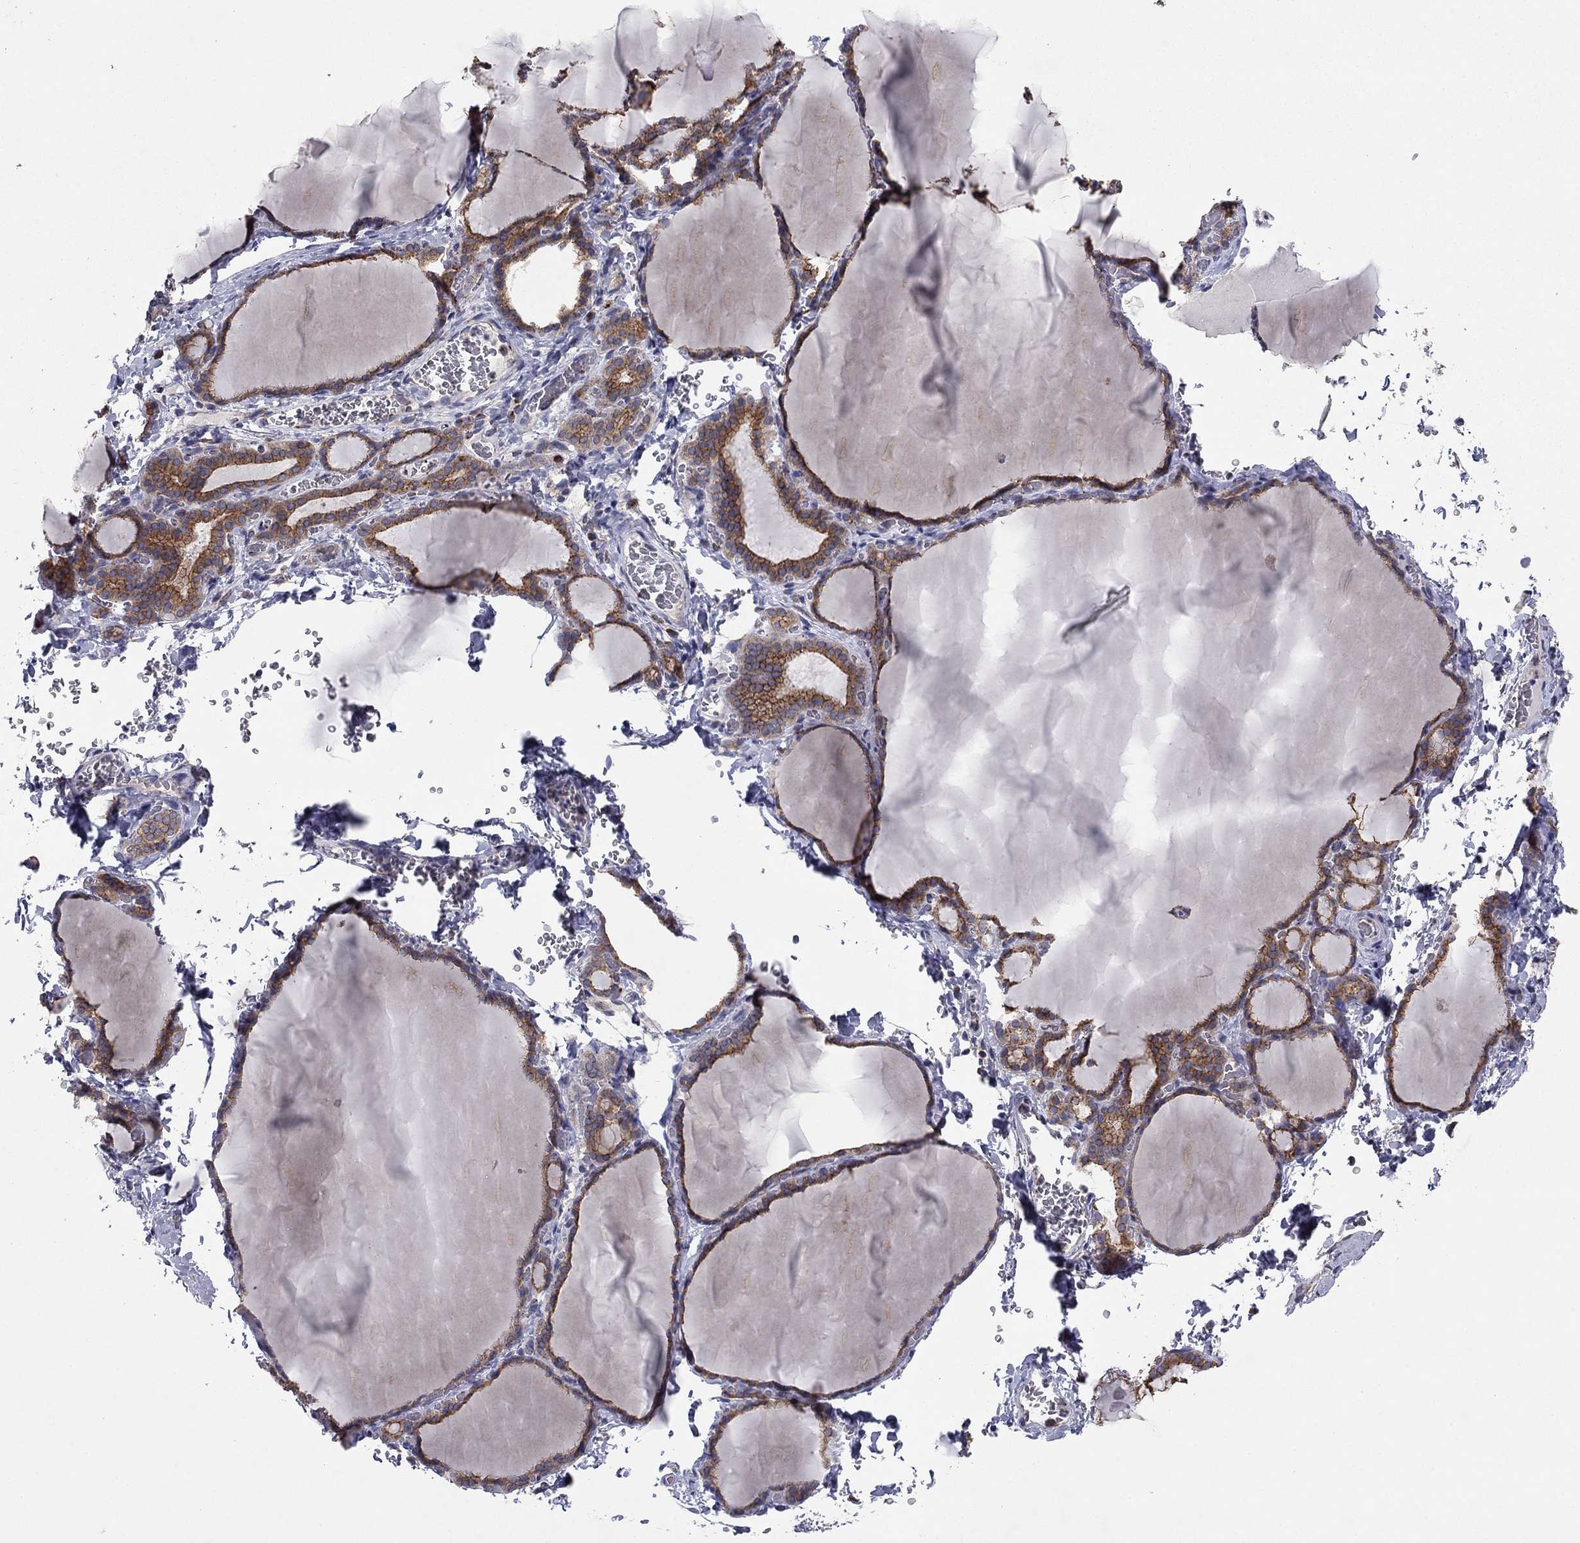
{"staining": {"intensity": "strong", "quantity": ">75%", "location": "cytoplasmic/membranous"}, "tissue": "thyroid gland", "cell_type": "Glandular cells", "image_type": "normal", "snomed": [{"axis": "morphology", "description": "Normal tissue, NOS"}, {"axis": "morphology", "description": "Hyperplasia, NOS"}, {"axis": "topography", "description": "Thyroid gland"}], "caption": "About >75% of glandular cells in unremarkable human thyroid gland display strong cytoplasmic/membranous protein expression as visualized by brown immunohistochemical staining.", "gene": "YIF1A", "patient": {"sex": "female", "age": 27}}